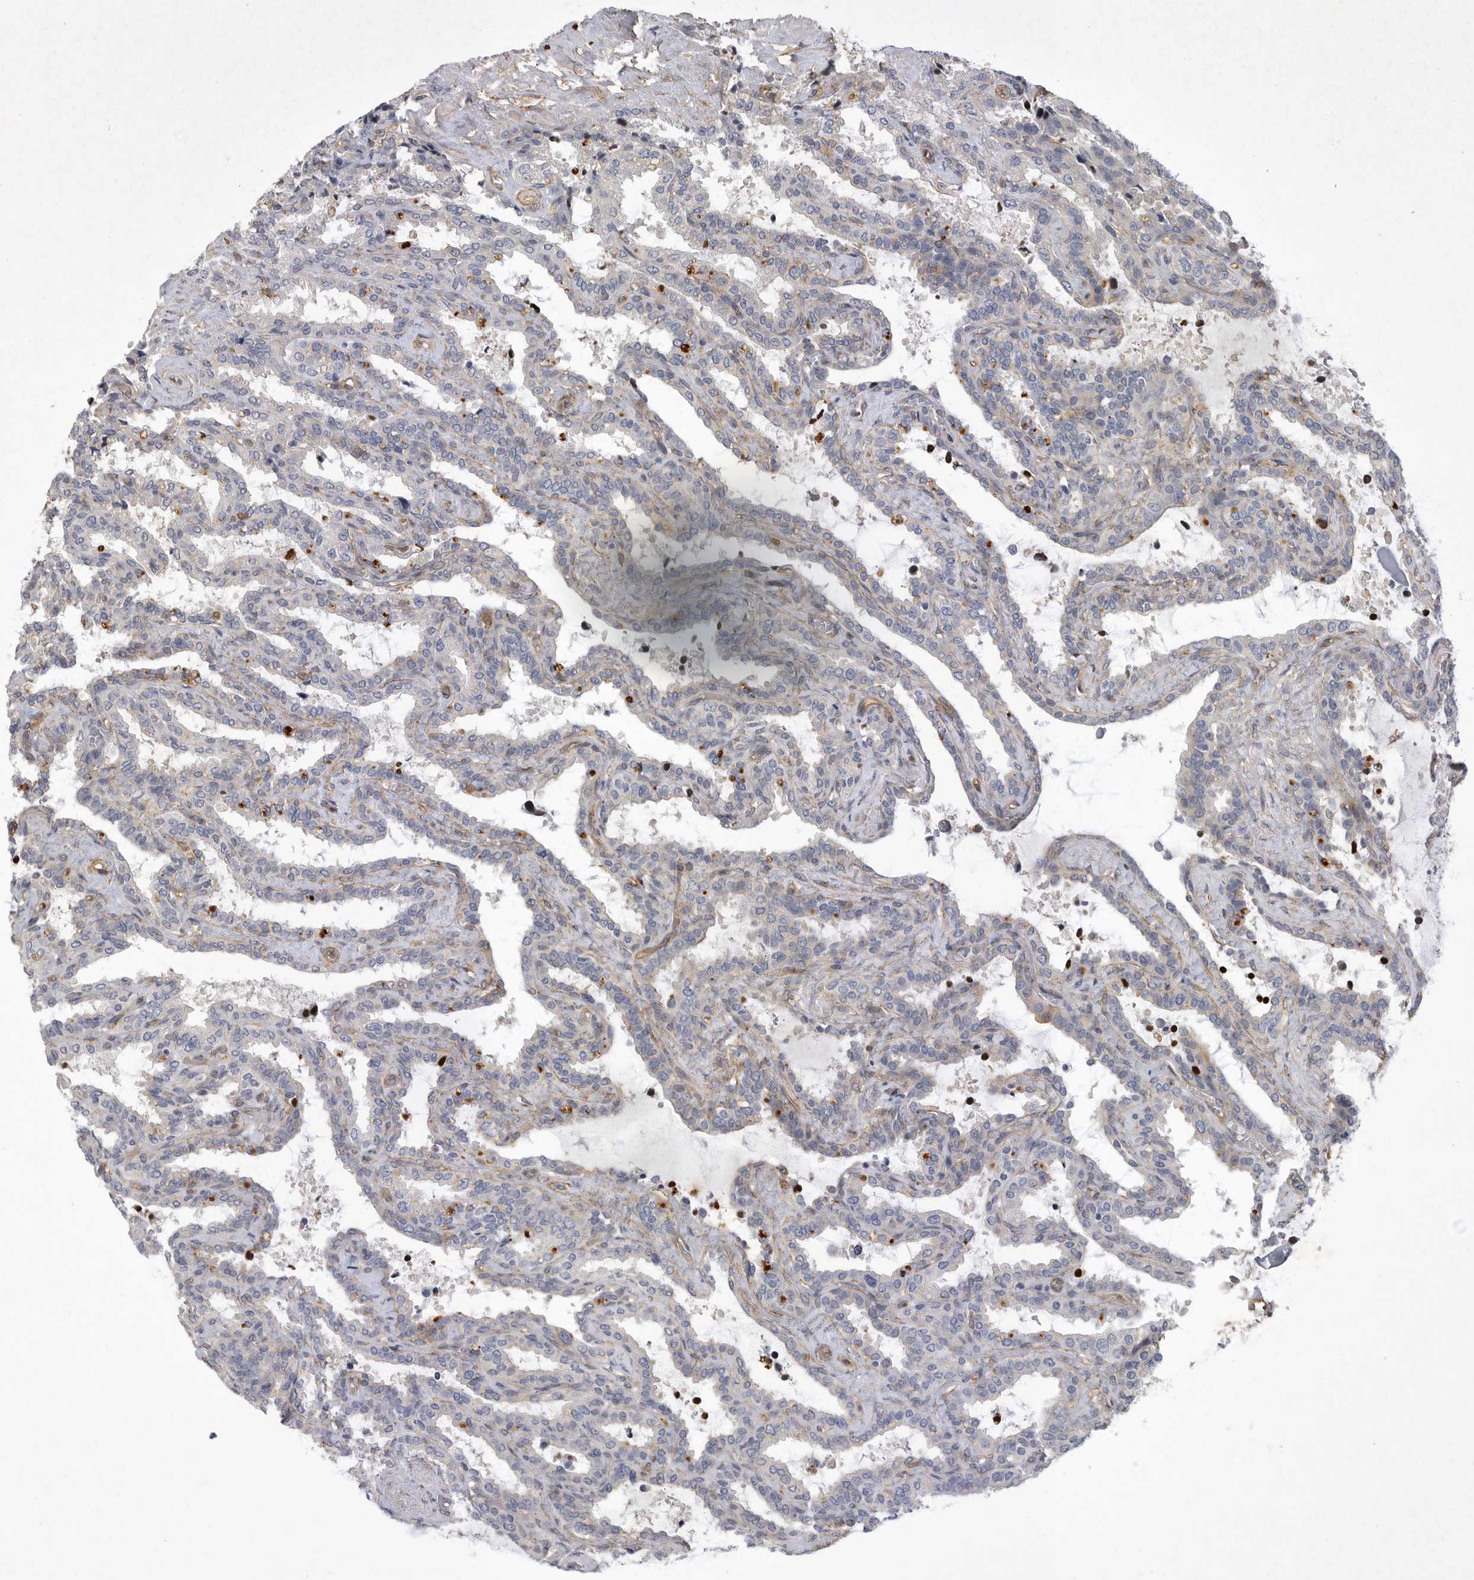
{"staining": {"intensity": "weak", "quantity": "<25%", "location": "cytoplasmic/membranous"}, "tissue": "seminal vesicle", "cell_type": "Glandular cells", "image_type": "normal", "snomed": [{"axis": "morphology", "description": "Normal tissue, NOS"}, {"axis": "topography", "description": "Seminal veicle"}], "caption": "Micrograph shows no significant protein positivity in glandular cells of normal seminal vesicle.", "gene": "ANKFY1", "patient": {"sex": "male", "age": 46}}